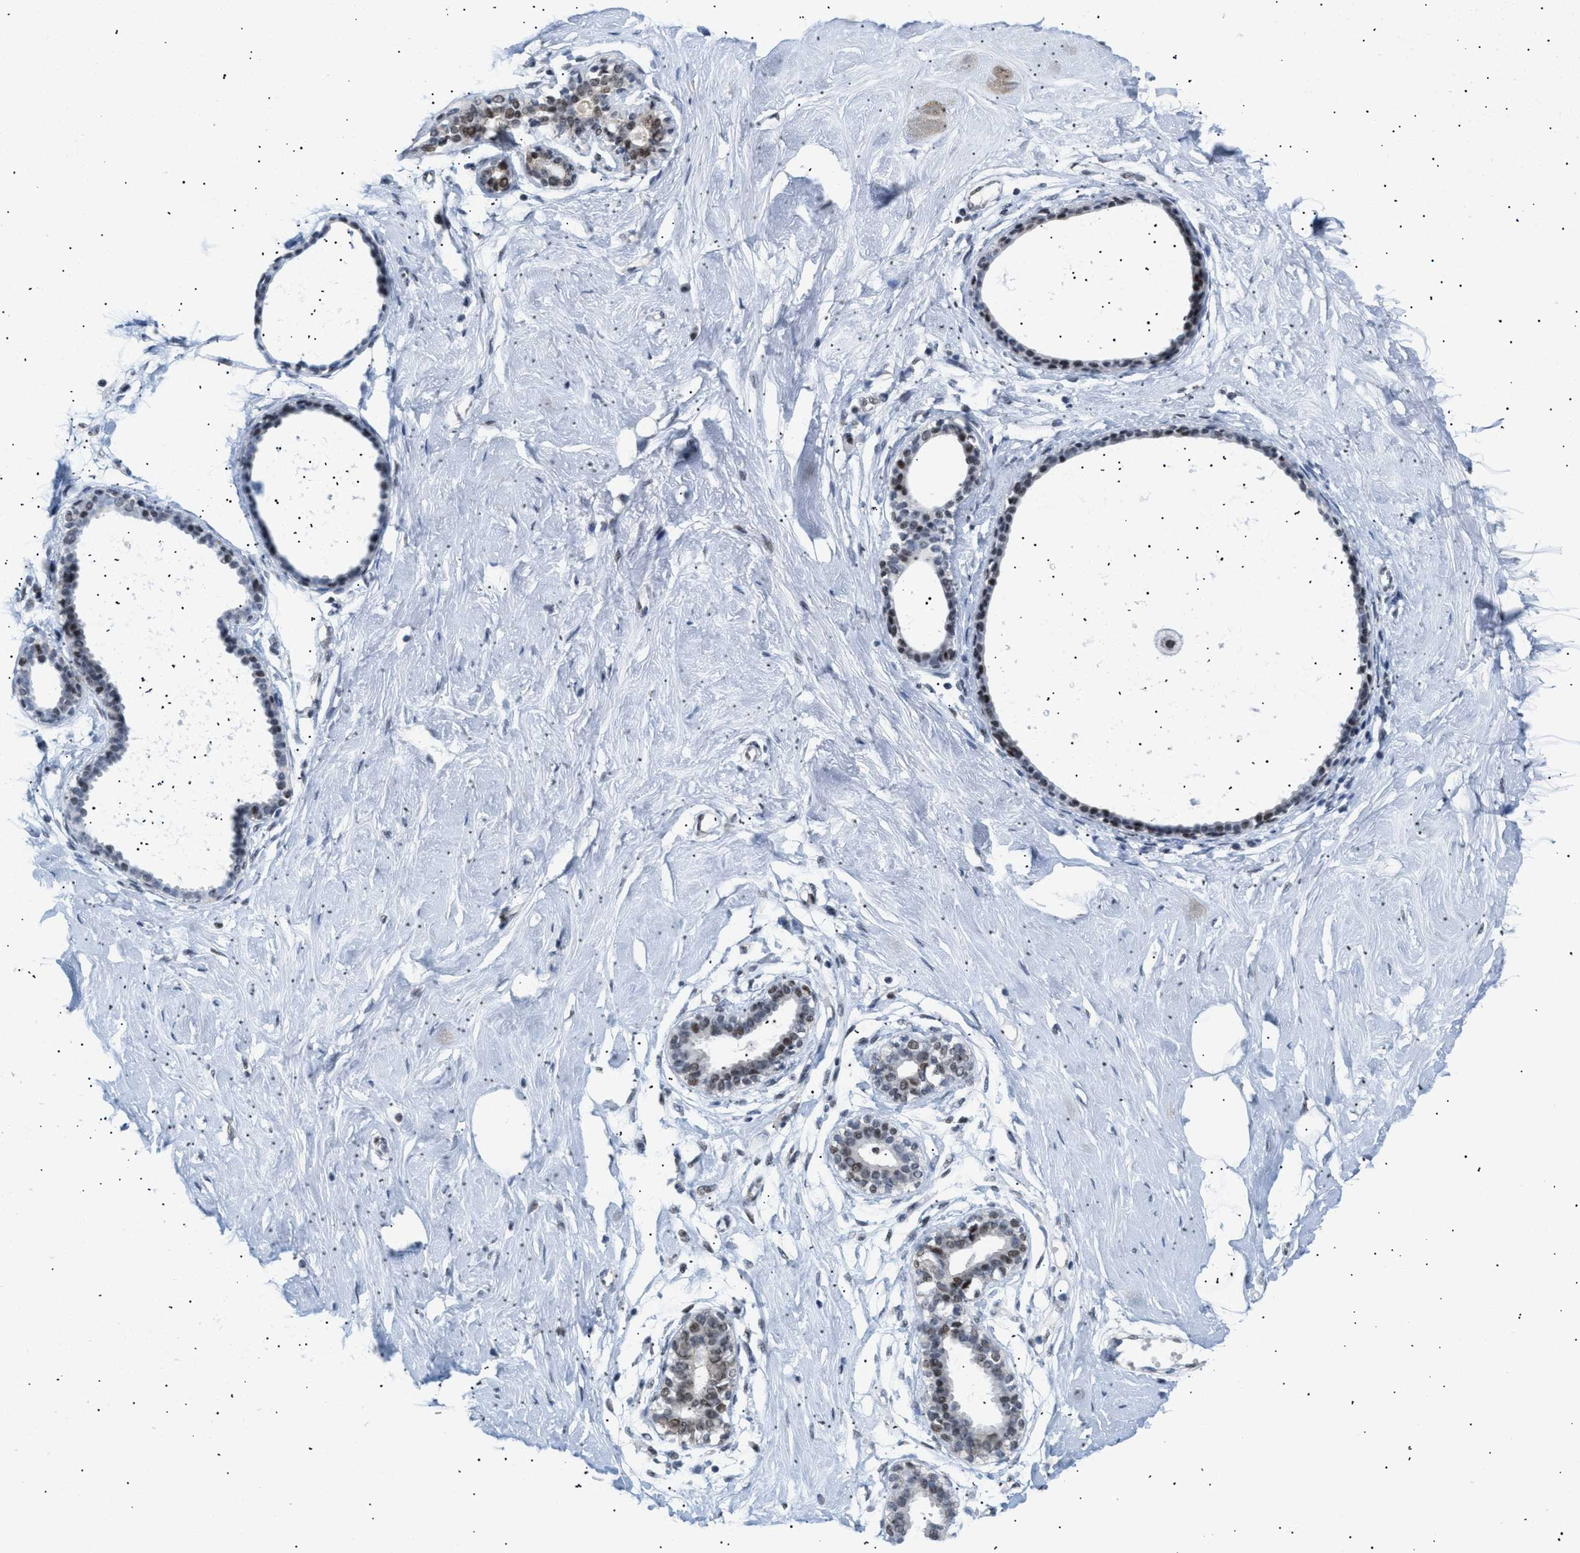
{"staining": {"intensity": "weak", "quantity": ">75%", "location": "nuclear"}, "tissue": "breast", "cell_type": "Adipocytes", "image_type": "normal", "snomed": [{"axis": "morphology", "description": "Normal tissue, NOS"}, {"axis": "topography", "description": "Breast"}], "caption": "Immunohistochemical staining of normal breast exhibits weak nuclear protein staining in approximately >75% of adipocytes.", "gene": "PPARD", "patient": {"sex": "female", "age": 23}}